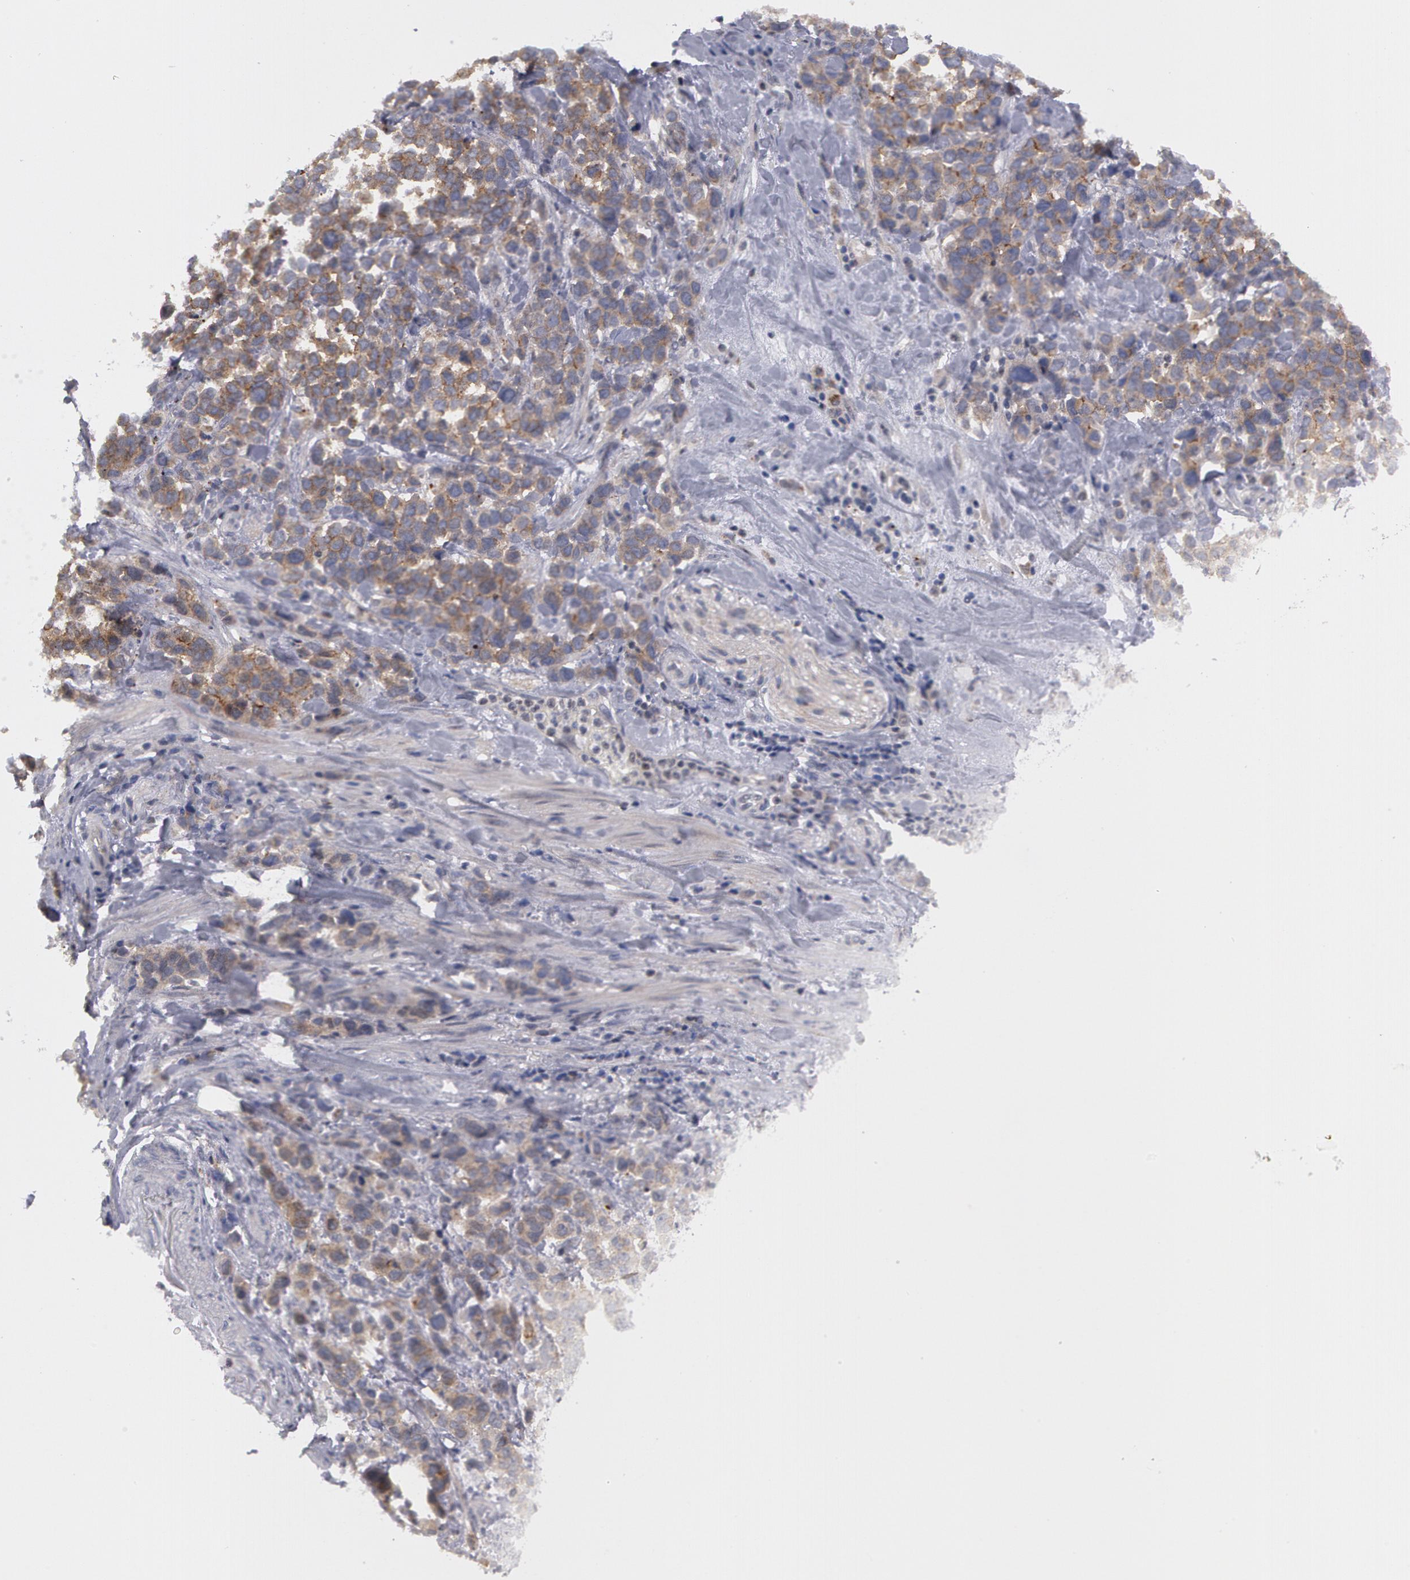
{"staining": {"intensity": "weak", "quantity": ">75%", "location": "cytoplasmic/membranous"}, "tissue": "stomach cancer", "cell_type": "Tumor cells", "image_type": "cancer", "snomed": [{"axis": "morphology", "description": "Adenocarcinoma, NOS"}, {"axis": "topography", "description": "Stomach, upper"}], "caption": "This micrograph reveals stomach cancer stained with immunohistochemistry (IHC) to label a protein in brown. The cytoplasmic/membranous of tumor cells show weak positivity for the protein. Nuclei are counter-stained blue.", "gene": "ERBB2", "patient": {"sex": "male", "age": 71}}